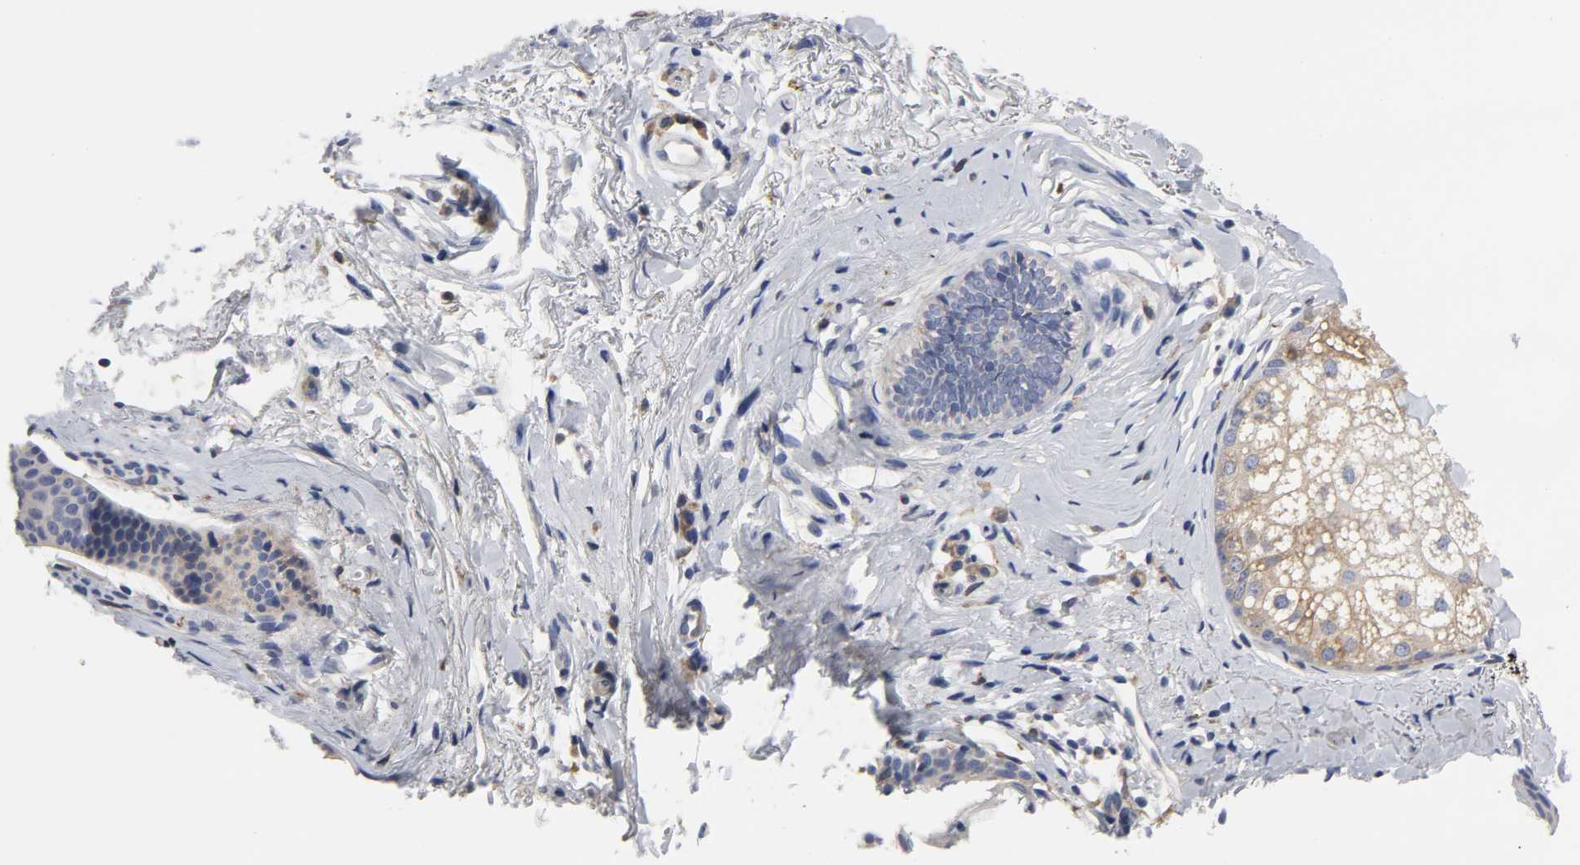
{"staining": {"intensity": "negative", "quantity": "none", "location": "none"}, "tissue": "skin cancer", "cell_type": "Tumor cells", "image_type": "cancer", "snomed": [{"axis": "morphology", "description": "Normal tissue, NOS"}, {"axis": "morphology", "description": "Basal cell carcinoma"}, {"axis": "topography", "description": "Skin"}], "caption": "This histopathology image is of skin cancer stained with immunohistochemistry to label a protein in brown with the nuclei are counter-stained blue. There is no staining in tumor cells. (DAB (3,3'-diaminobenzidine) immunohistochemistry (IHC), high magnification).", "gene": "HCK", "patient": {"sex": "female", "age": 69}}